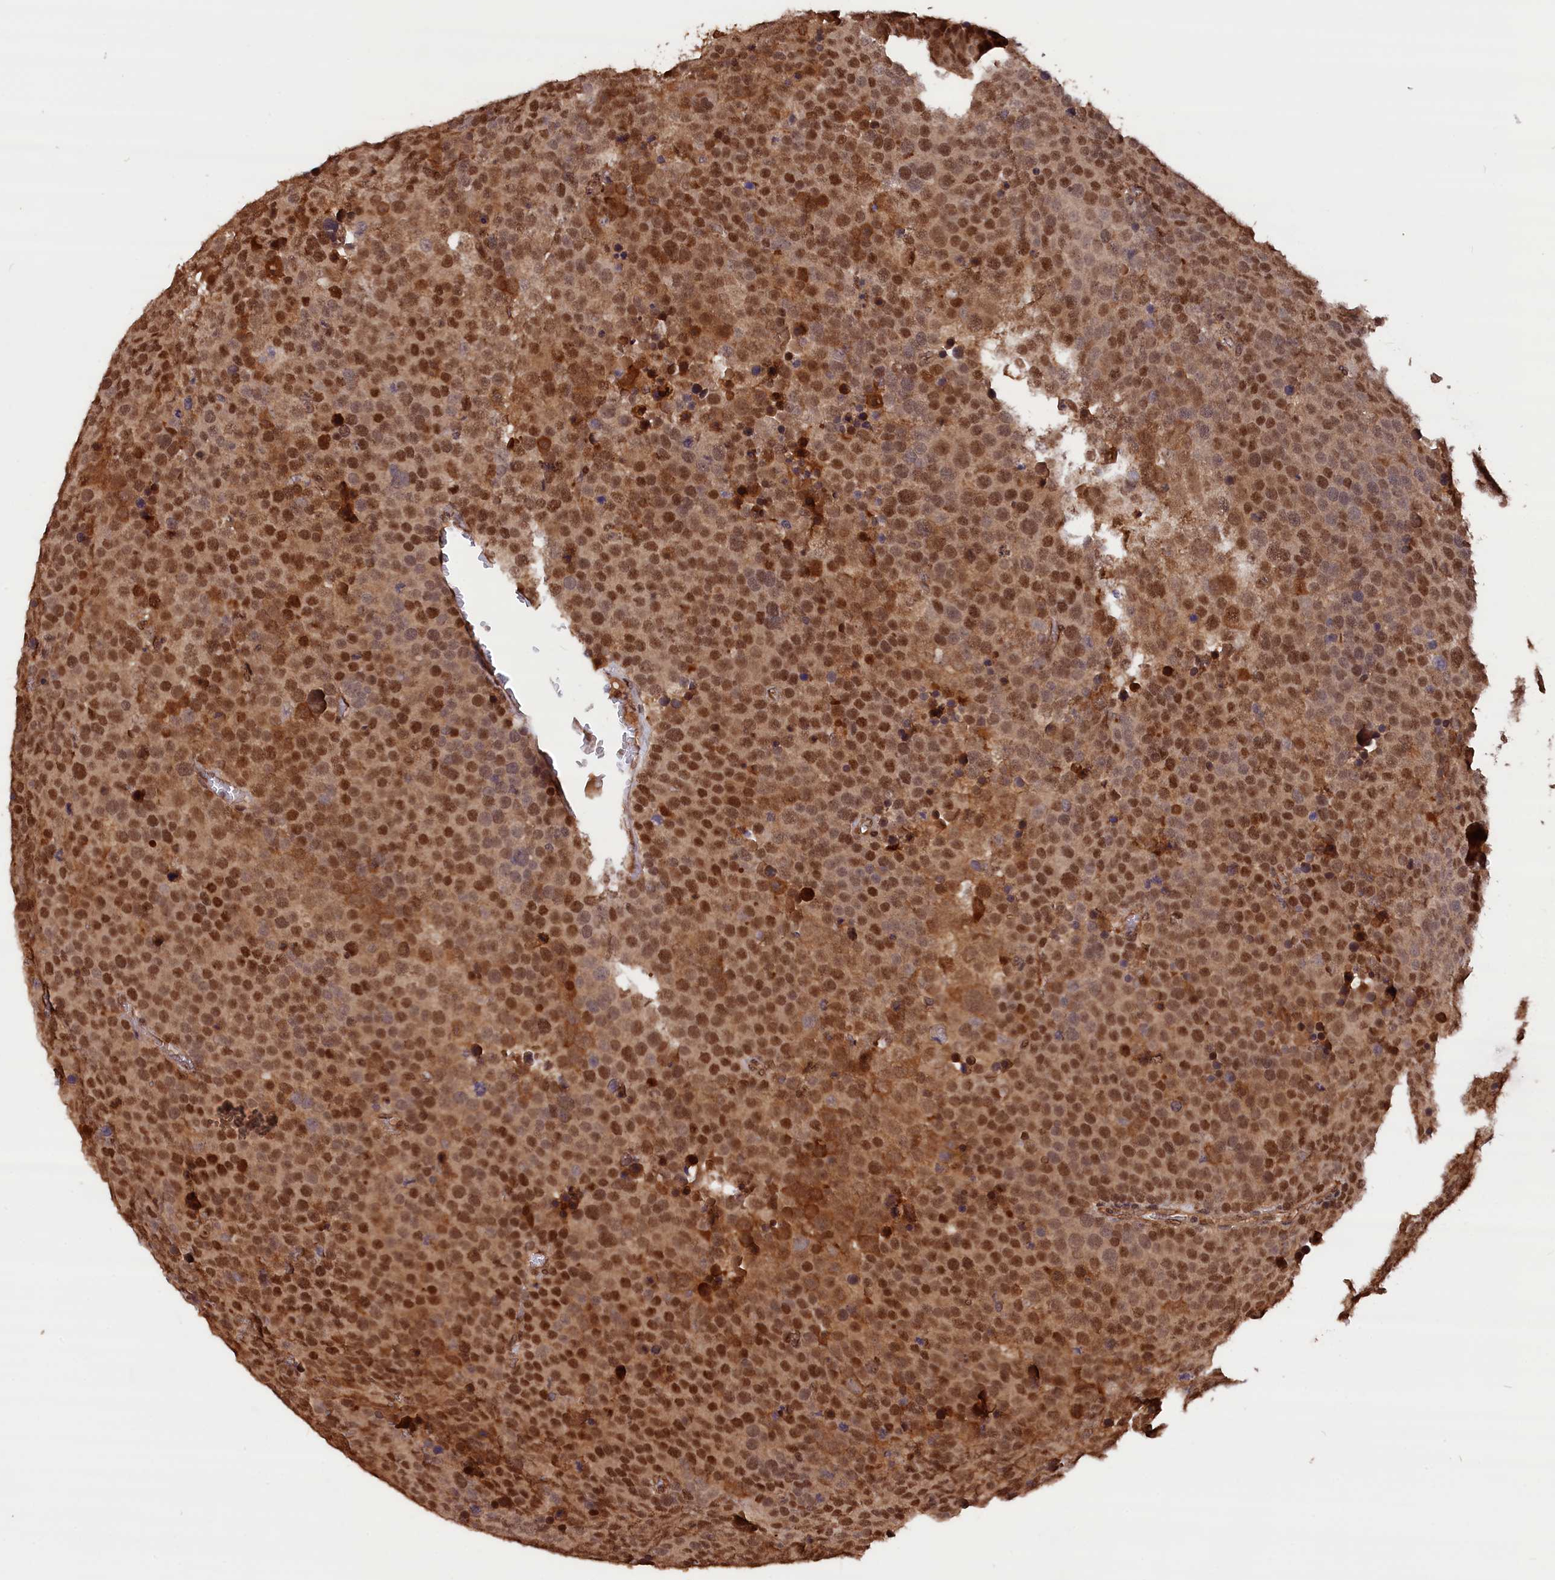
{"staining": {"intensity": "moderate", "quantity": ">75%", "location": "cytoplasmic/membranous,nuclear"}, "tissue": "testis cancer", "cell_type": "Tumor cells", "image_type": "cancer", "snomed": [{"axis": "morphology", "description": "Seminoma, NOS"}, {"axis": "topography", "description": "Testis"}], "caption": "IHC of human testis seminoma exhibits medium levels of moderate cytoplasmic/membranous and nuclear expression in approximately >75% of tumor cells.", "gene": "ADRM1", "patient": {"sex": "male", "age": 71}}